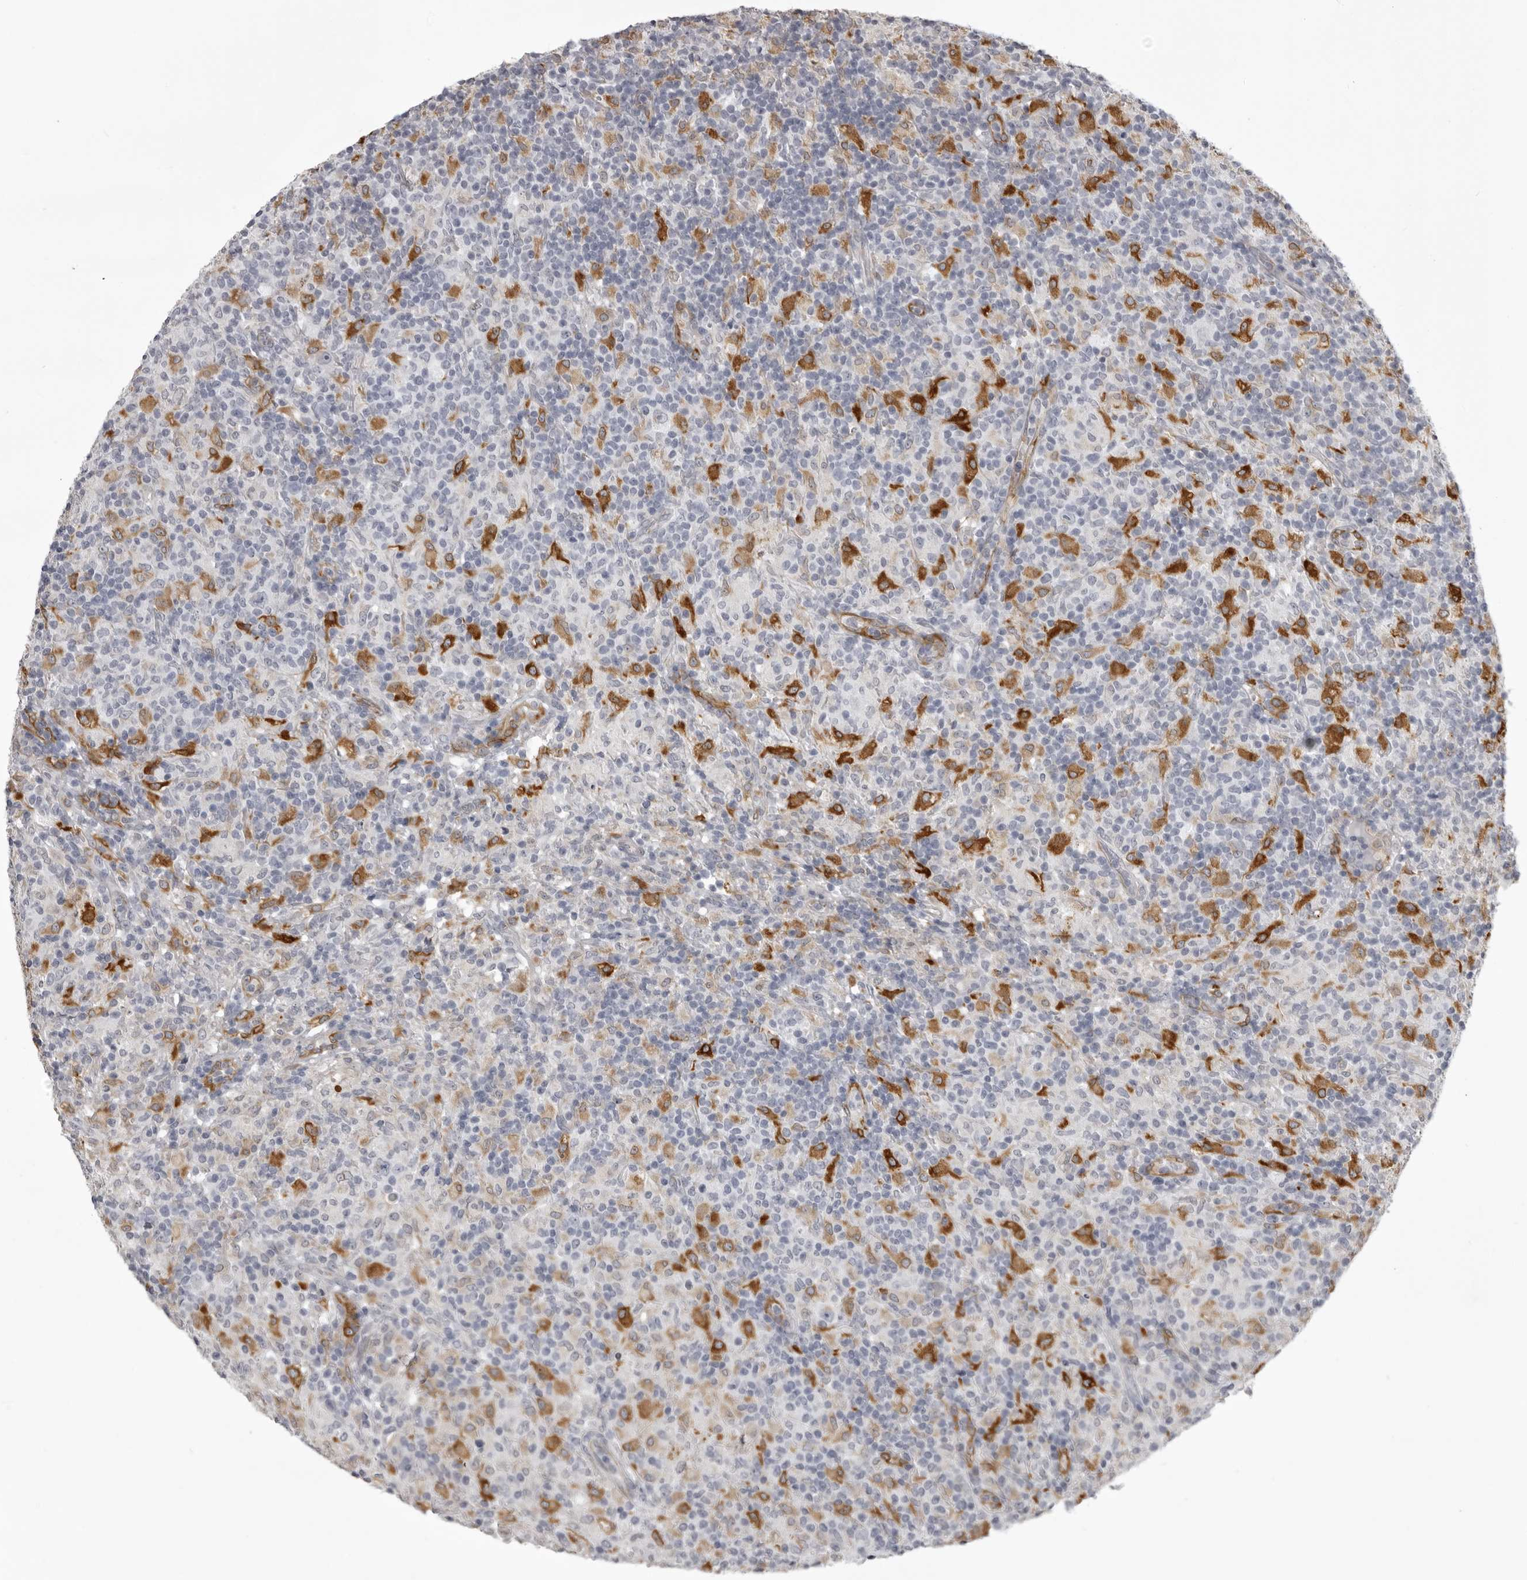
{"staining": {"intensity": "negative", "quantity": "none", "location": "none"}, "tissue": "lymphoma", "cell_type": "Tumor cells", "image_type": "cancer", "snomed": [{"axis": "morphology", "description": "Hodgkin's disease, NOS"}, {"axis": "topography", "description": "Lymph node"}], "caption": "A histopathology image of lymphoma stained for a protein exhibits no brown staining in tumor cells.", "gene": "NCEH1", "patient": {"sex": "male", "age": 70}}